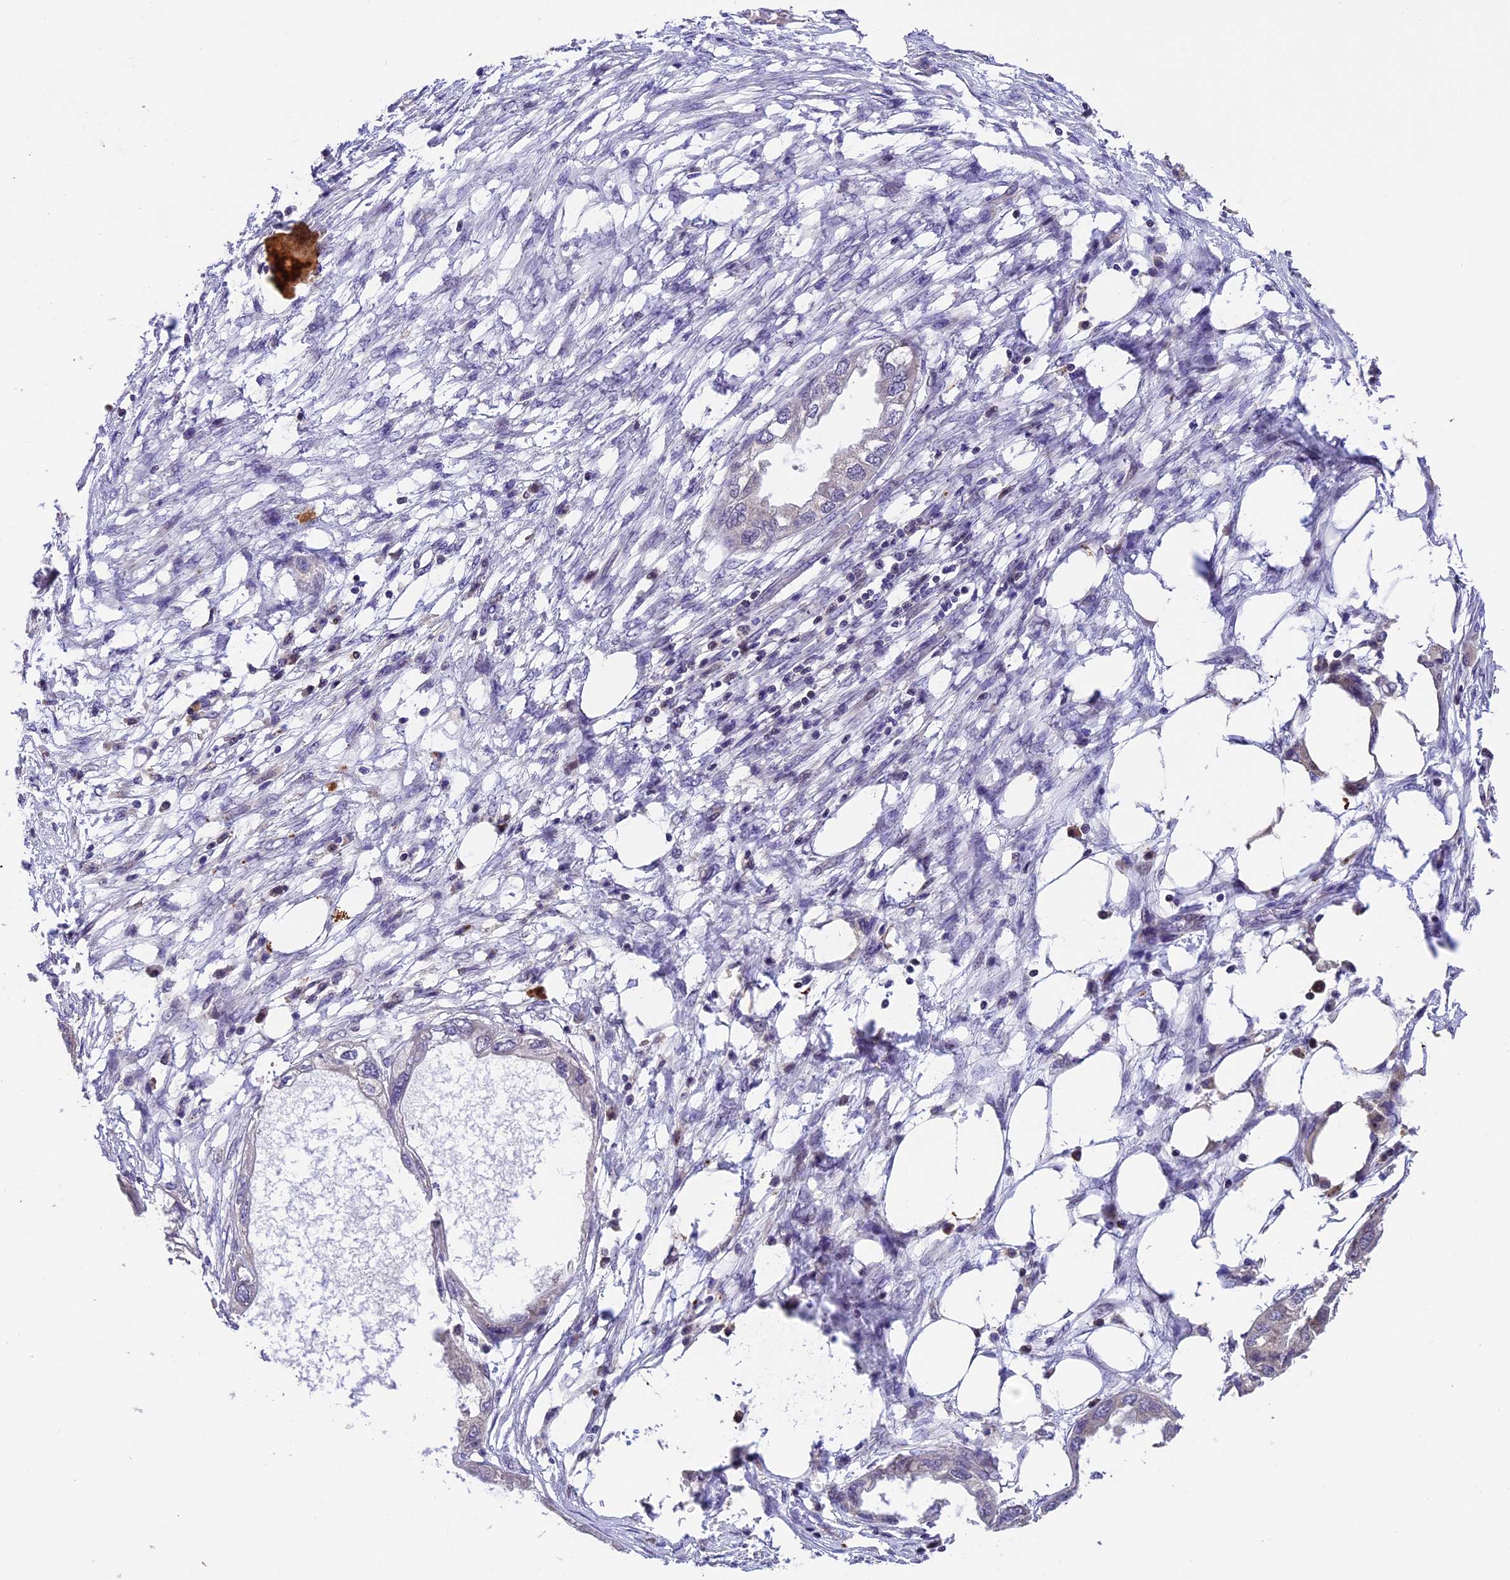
{"staining": {"intensity": "negative", "quantity": "none", "location": "none"}, "tissue": "endometrial cancer", "cell_type": "Tumor cells", "image_type": "cancer", "snomed": [{"axis": "morphology", "description": "Adenocarcinoma, NOS"}, {"axis": "morphology", "description": "Adenocarcinoma, metastatic, NOS"}, {"axis": "topography", "description": "Adipose tissue"}, {"axis": "topography", "description": "Endometrium"}], "caption": "Immunohistochemistry image of human endometrial adenocarcinoma stained for a protein (brown), which exhibits no expression in tumor cells.", "gene": "DGKH", "patient": {"sex": "female", "age": 67}}